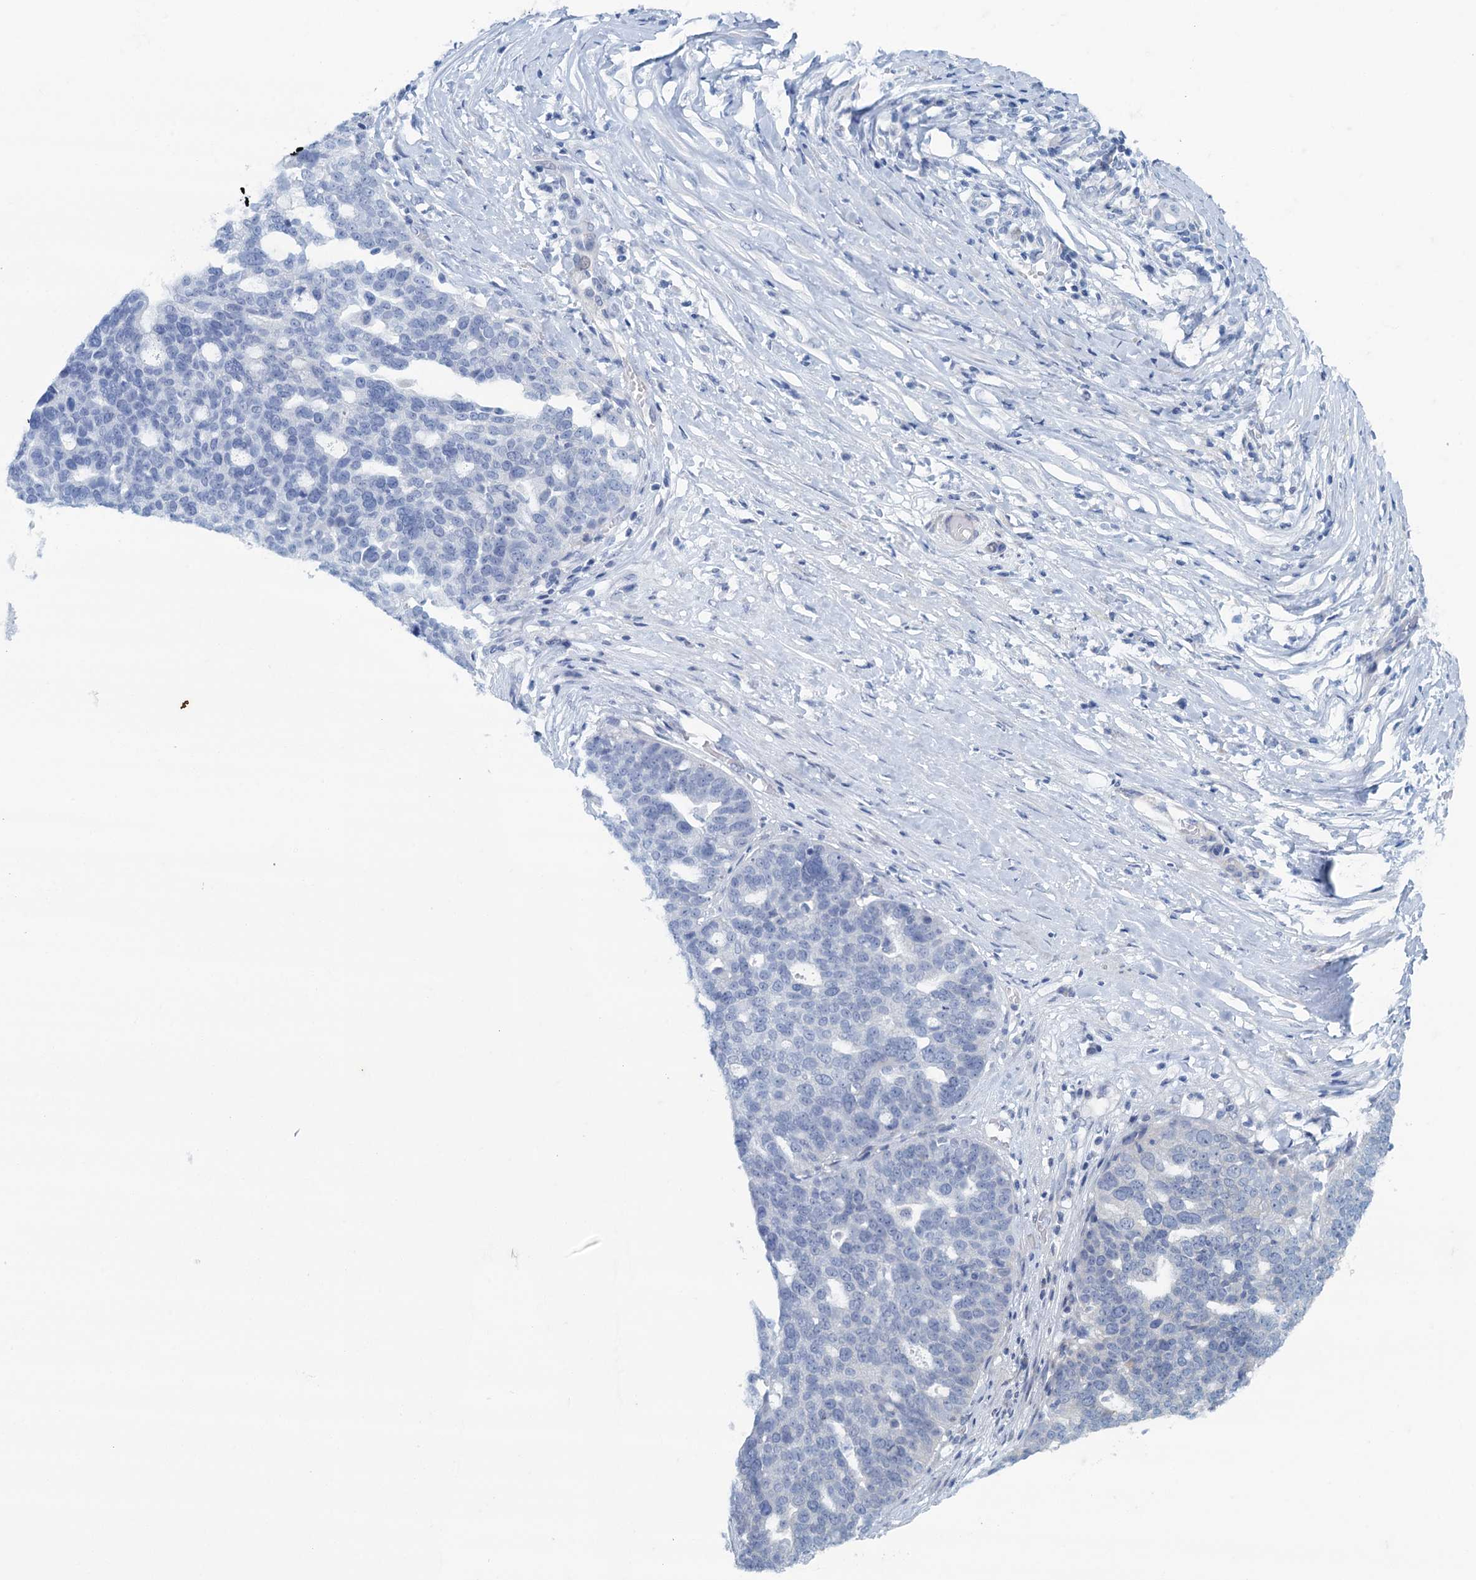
{"staining": {"intensity": "negative", "quantity": "none", "location": "none"}, "tissue": "ovarian cancer", "cell_type": "Tumor cells", "image_type": "cancer", "snomed": [{"axis": "morphology", "description": "Cystadenocarcinoma, serous, NOS"}, {"axis": "topography", "description": "Ovary"}], "caption": "Ovarian cancer was stained to show a protein in brown. There is no significant staining in tumor cells.", "gene": "MAP1LC3A", "patient": {"sex": "female", "age": 59}}